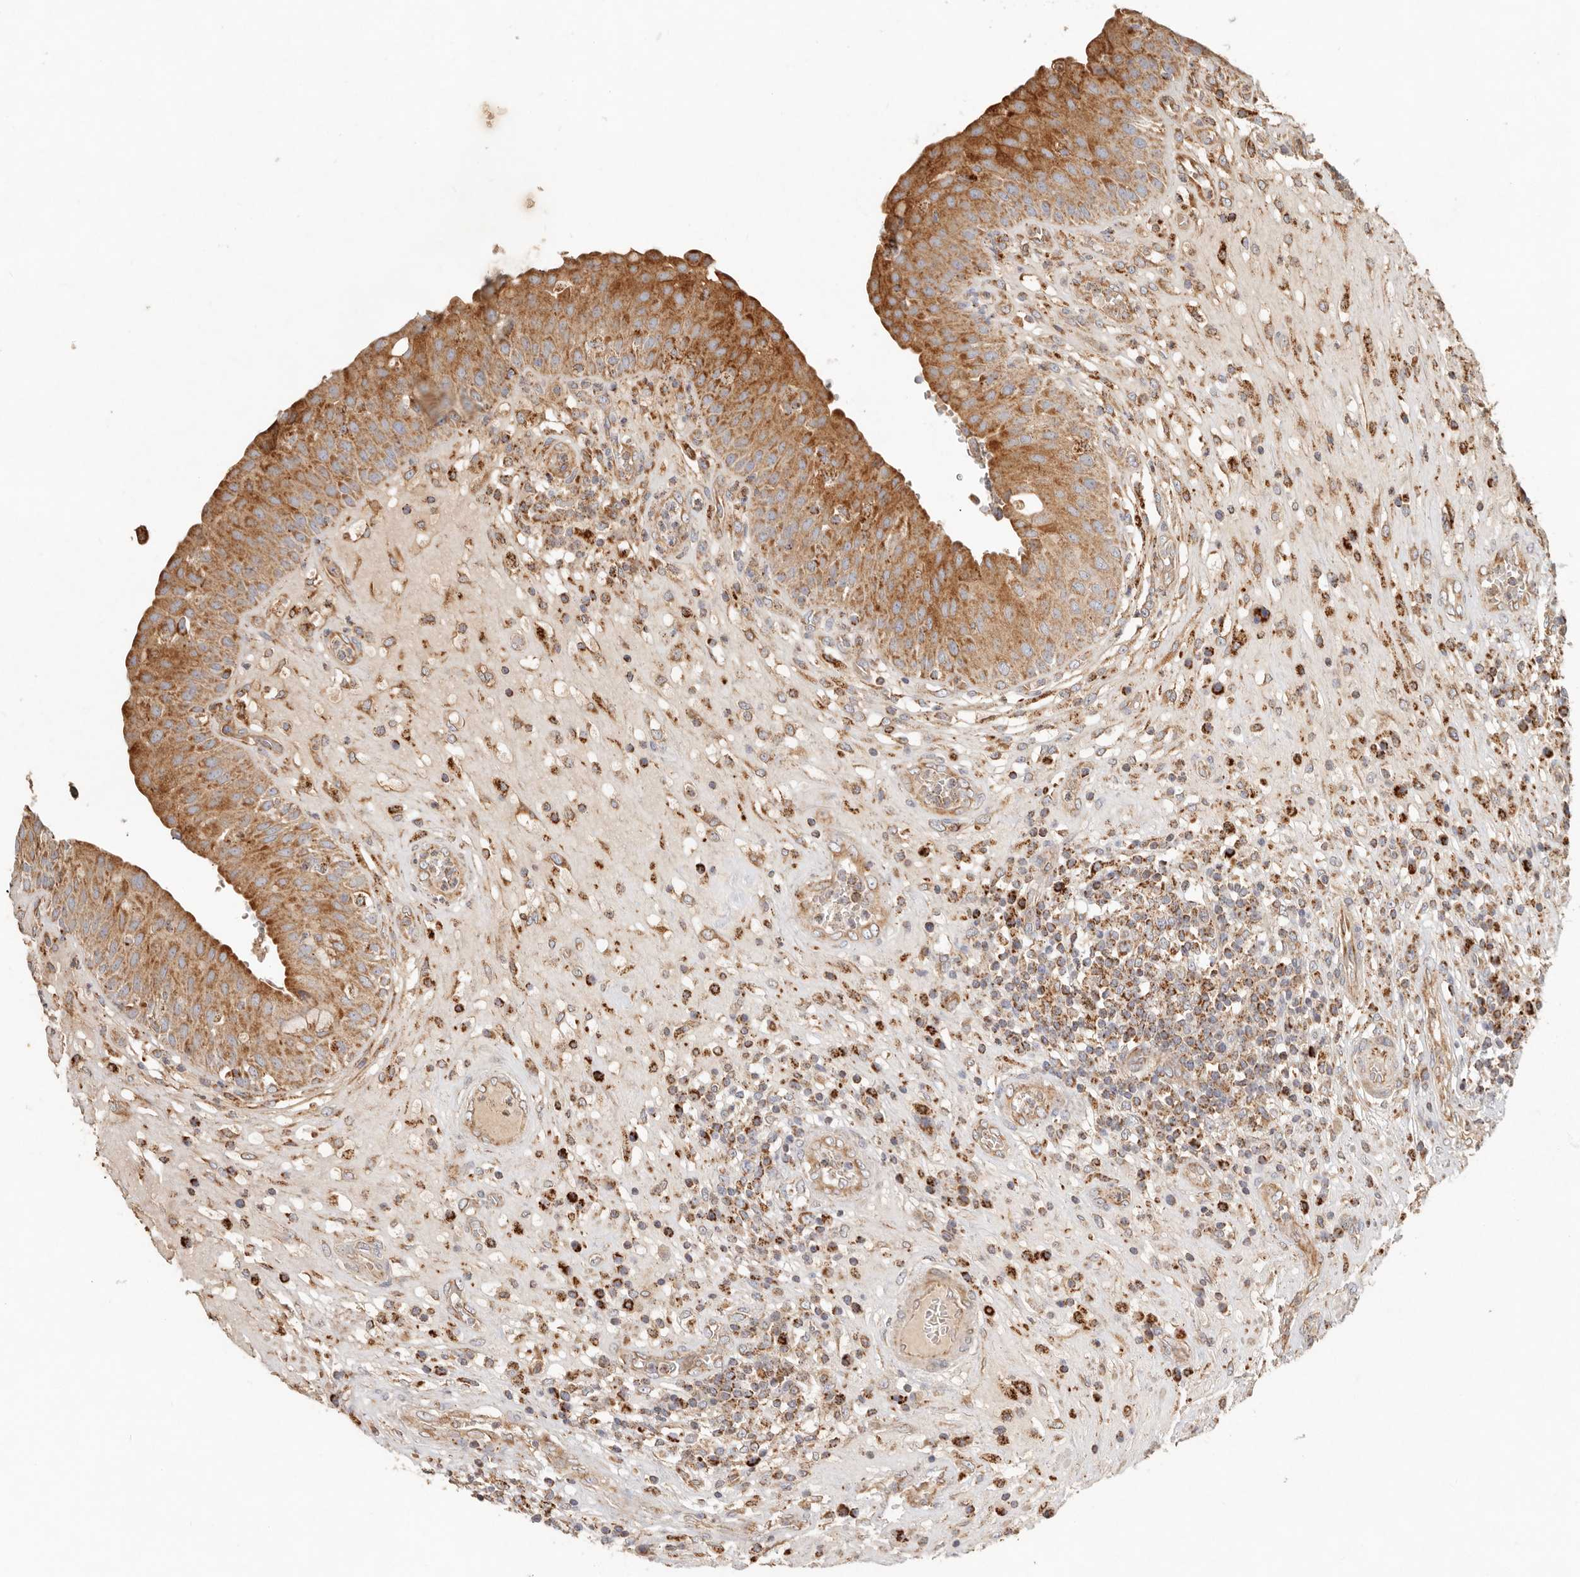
{"staining": {"intensity": "strong", "quantity": "25%-75%", "location": "cytoplasmic/membranous"}, "tissue": "urinary bladder", "cell_type": "Urothelial cells", "image_type": "normal", "snomed": [{"axis": "morphology", "description": "Normal tissue, NOS"}, {"axis": "topography", "description": "Urinary bladder"}], "caption": "Protein staining exhibits strong cytoplasmic/membranous expression in approximately 25%-75% of urothelial cells in unremarkable urinary bladder.", "gene": "ARHGEF10L", "patient": {"sex": "female", "age": 62}}